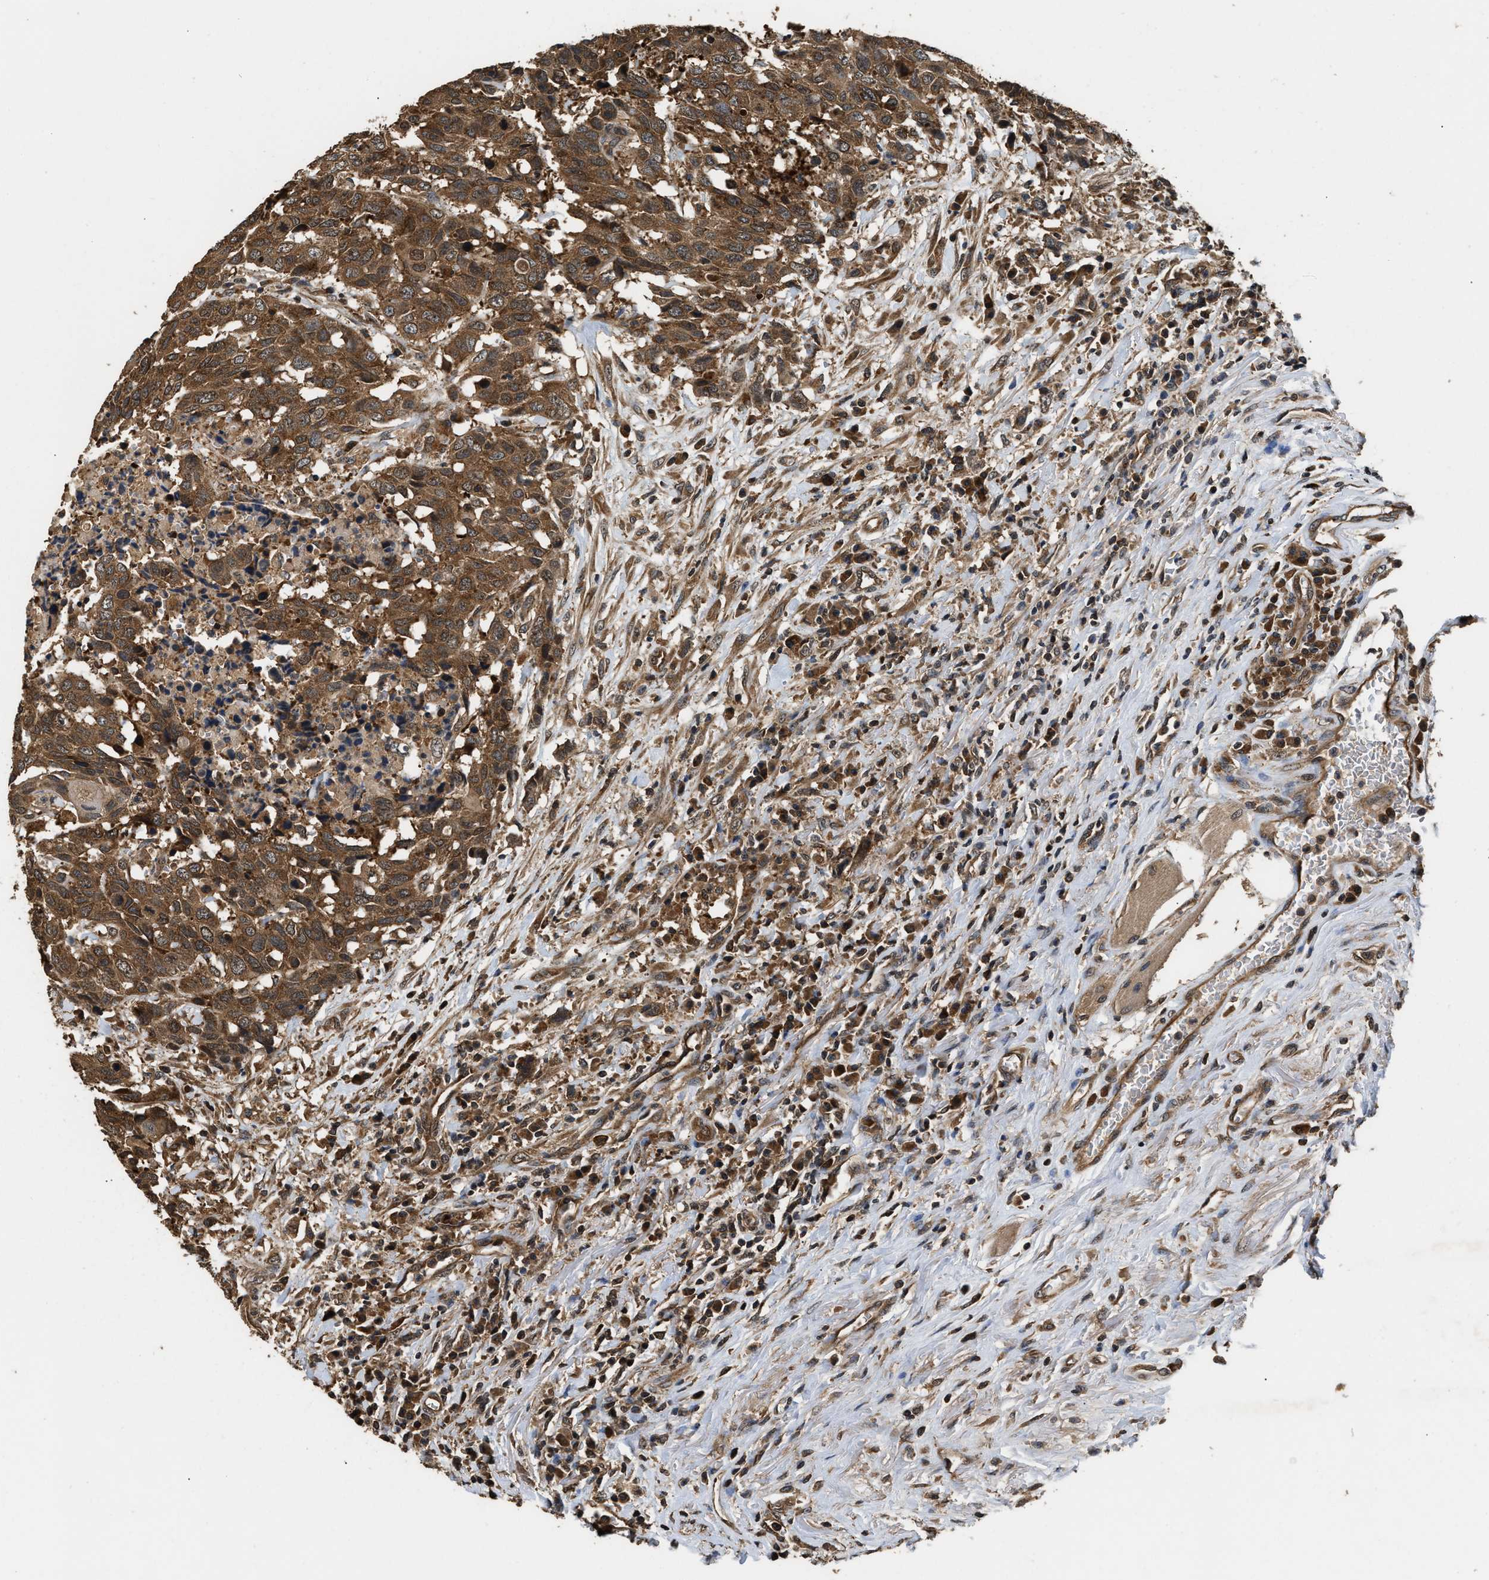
{"staining": {"intensity": "strong", "quantity": ">75%", "location": "cytoplasmic/membranous"}, "tissue": "head and neck cancer", "cell_type": "Tumor cells", "image_type": "cancer", "snomed": [{"axis": "morphology", "description": "Squamous cell carcinoma, NOS"}, {"axis": "topography", "description": "Head-Neck"}], "caption": "A micrograph of head and neck cancer (squamous cell carcinoma) stained for a protein shows strong cytoplasmic/membranous brown staining in tumor cells. (DAB = brown stain, brightfield microscopy at high magnification).", "gene": "DNAJC2", "patient": {"sex": "male", "age": 66}}